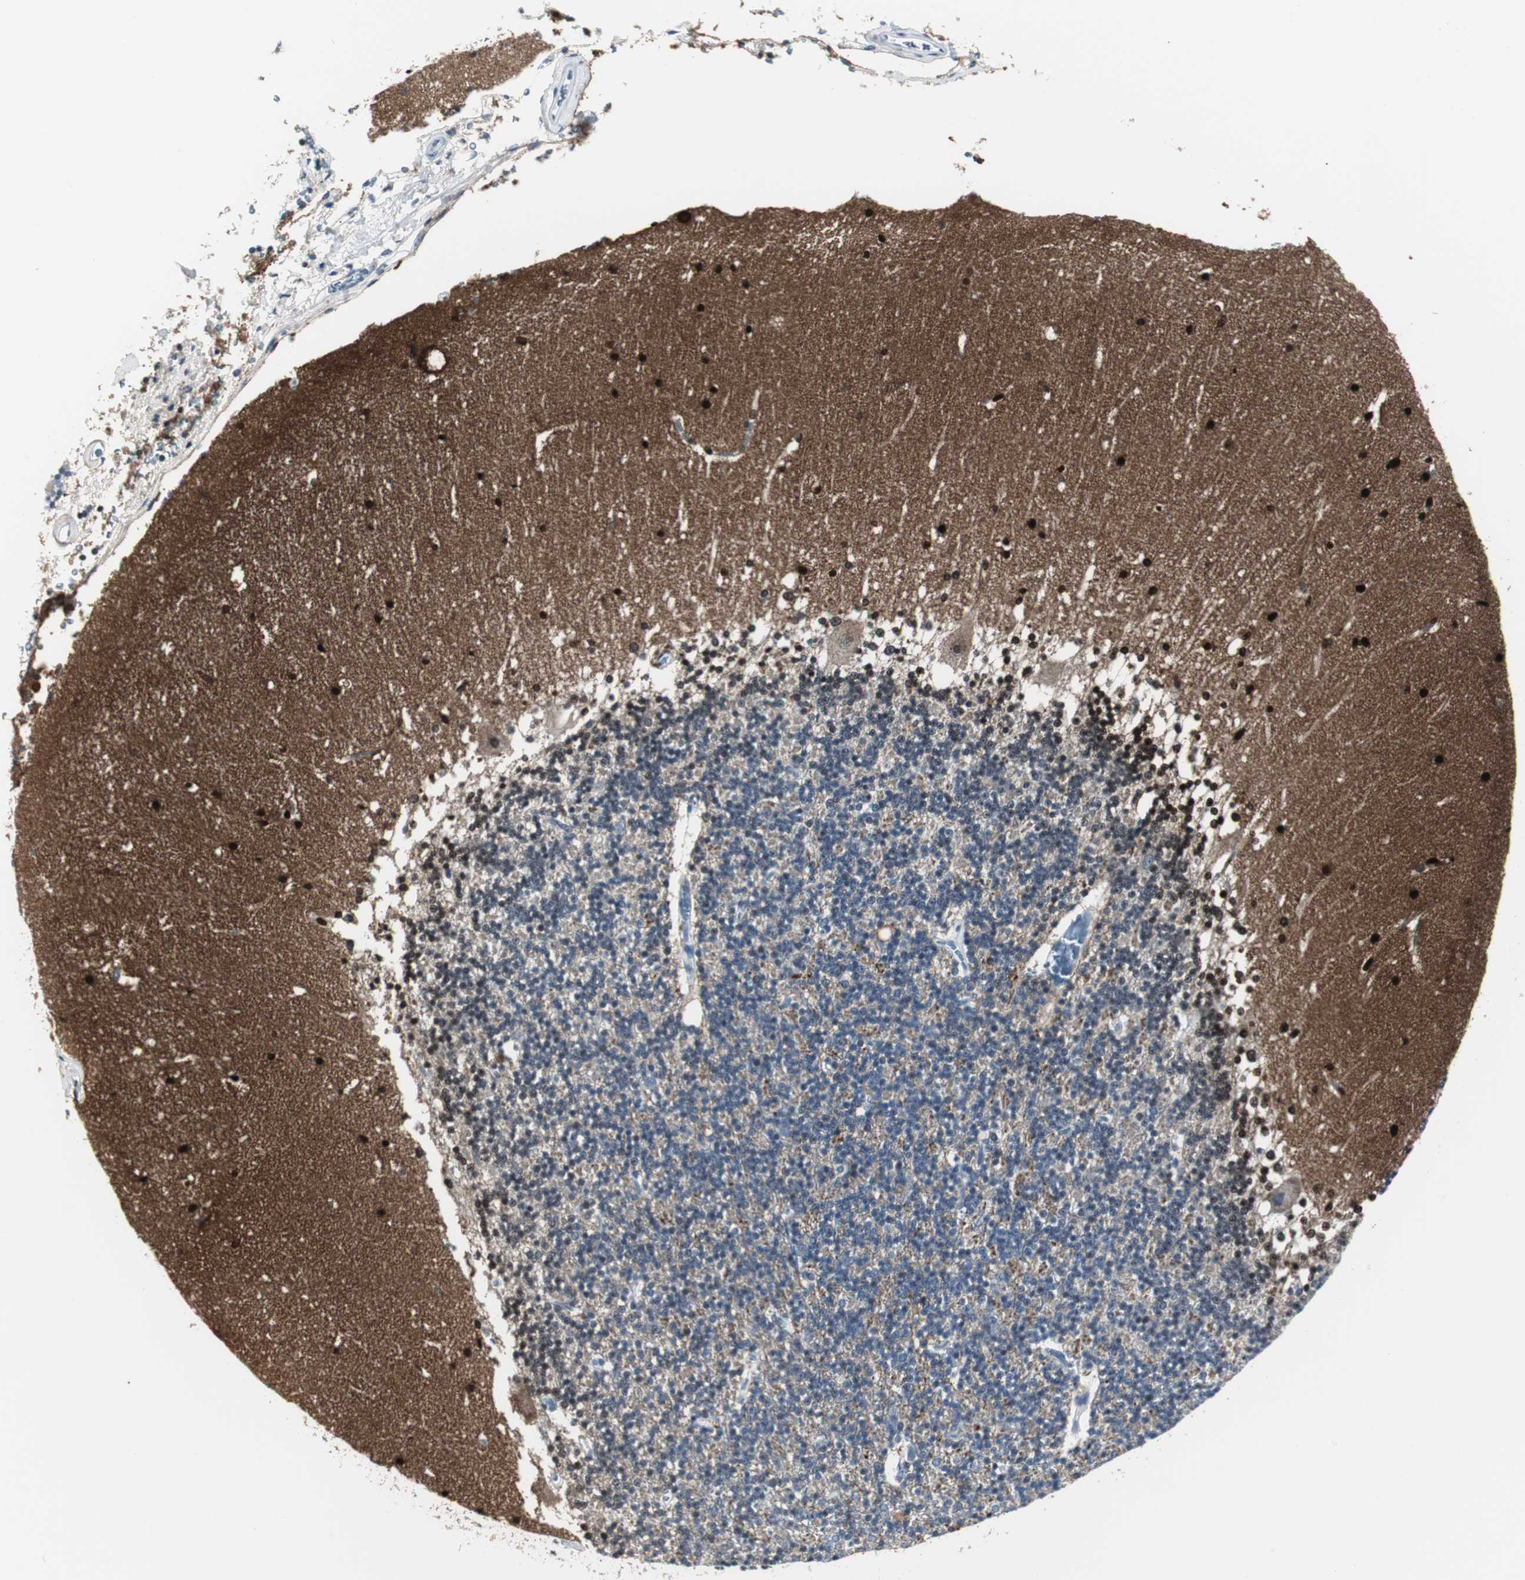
{"staining": {"intensity": "weak", "quantity": "25%-75%", "location": "cytoplasmic/membranous"}, "tissue": "cerebellum", "cell_type": "Cells in granular layer", "image_type": "normal", "snomed": [{"axis": "morphology", "description": "Normal tissue, NOS"}, {"axis": "topography", "description": "Cerebellum"}], "caption": "Cells in granular layer demonstrate weak cytoplasmic/membranous staining in approximately 25%-75% of cells in unremarkable cerebellum. Nuclei are stained in blue.", "gene": "GAP43", "patient": {"sex": "female", "age": 19}}